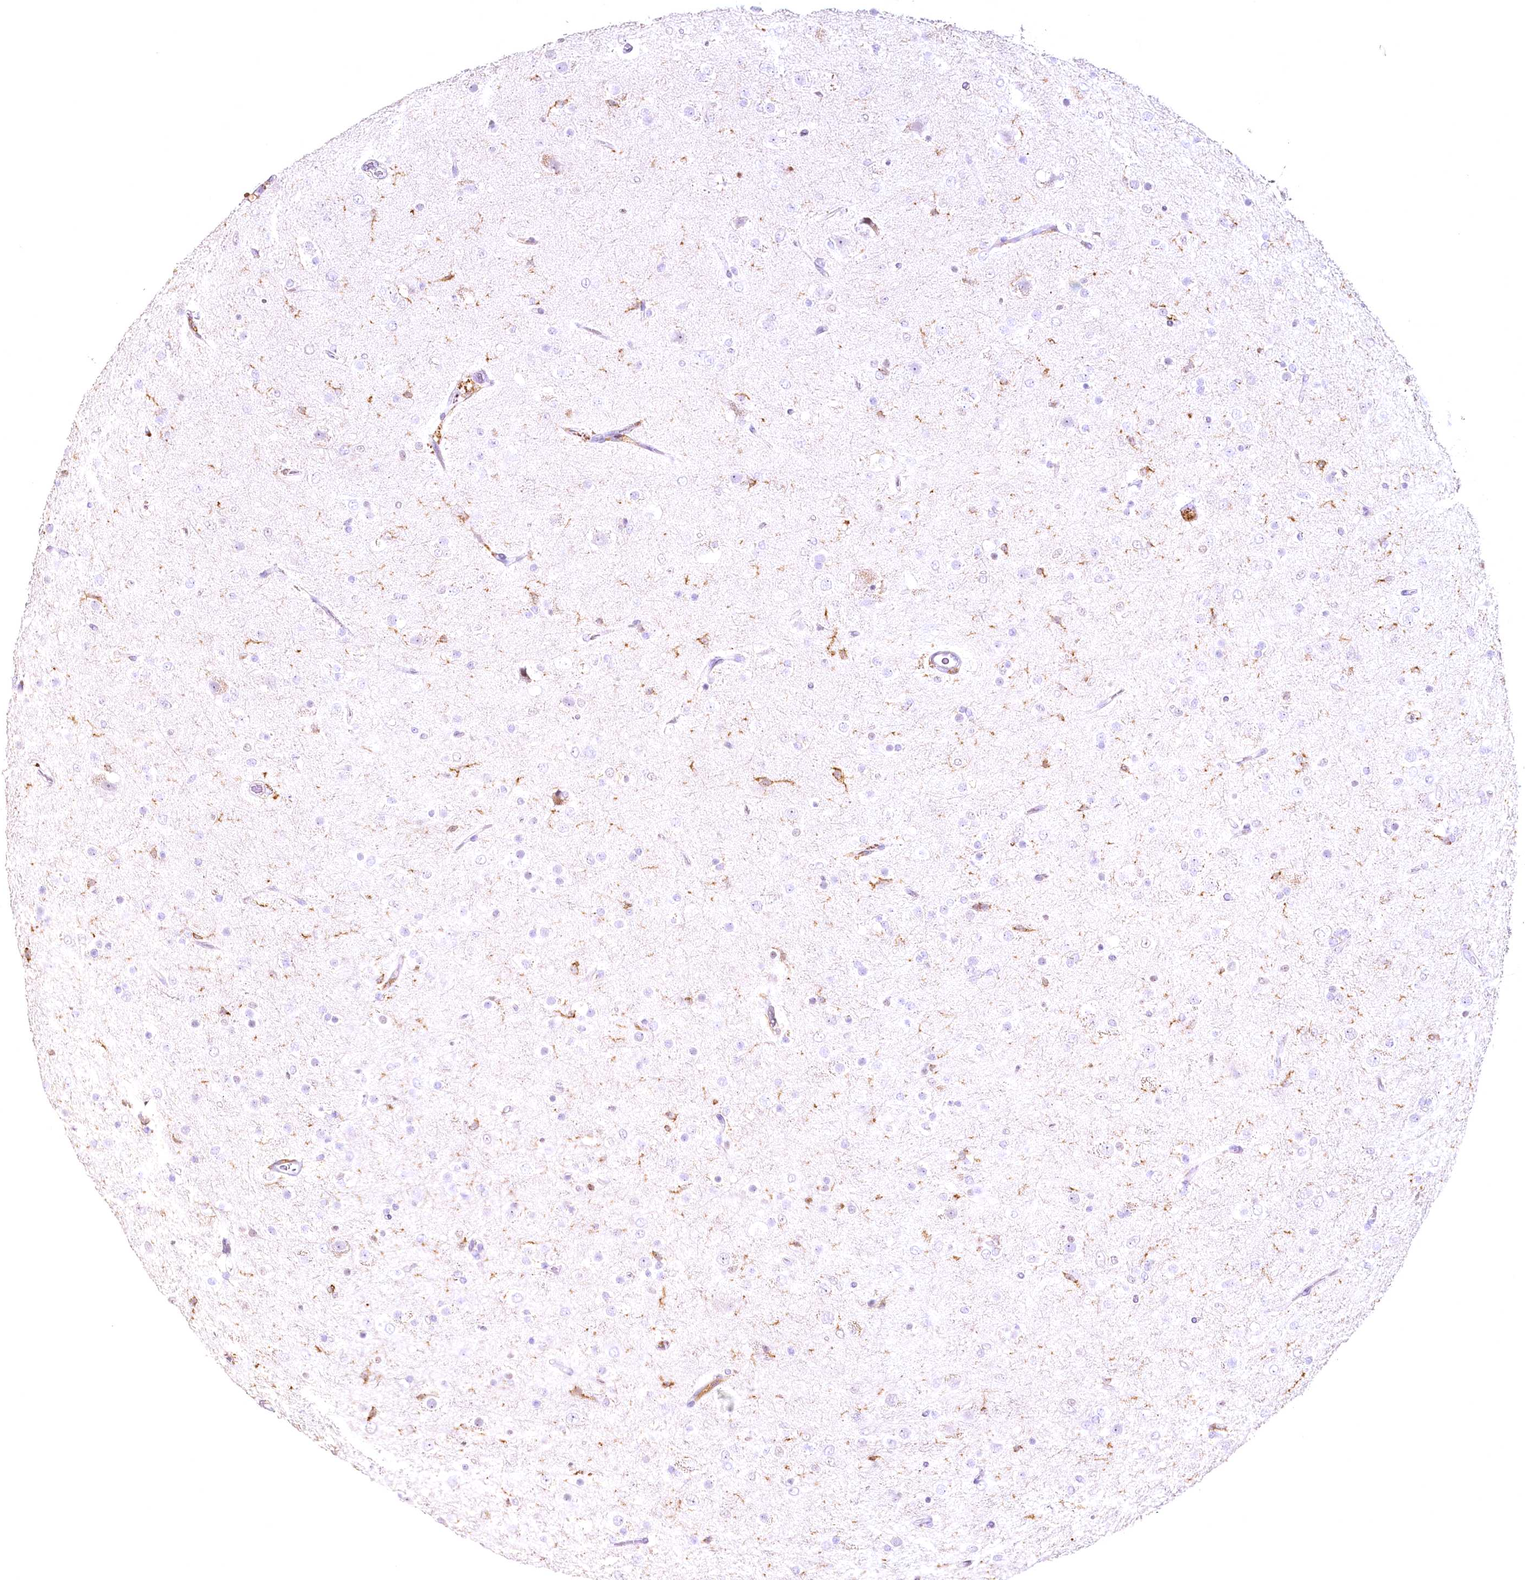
{"staining": {"intensity": "negative", "quantity": "none", "location": "none"}, "tissue": "glioma", "cell_type": "Tumor cells", "image_type": "cancer", "snomed": [{"axis": "morphology", "description": "Glioma, malignant, Low grade"}, {"axis": "topography", "description": "Brain"}], "caption": "This is an IHC photomicrograph of human glioma. There is no staining in tumor cells.", "gene": "DOCK2", "patient": {"sex": "male", "age": 65}}